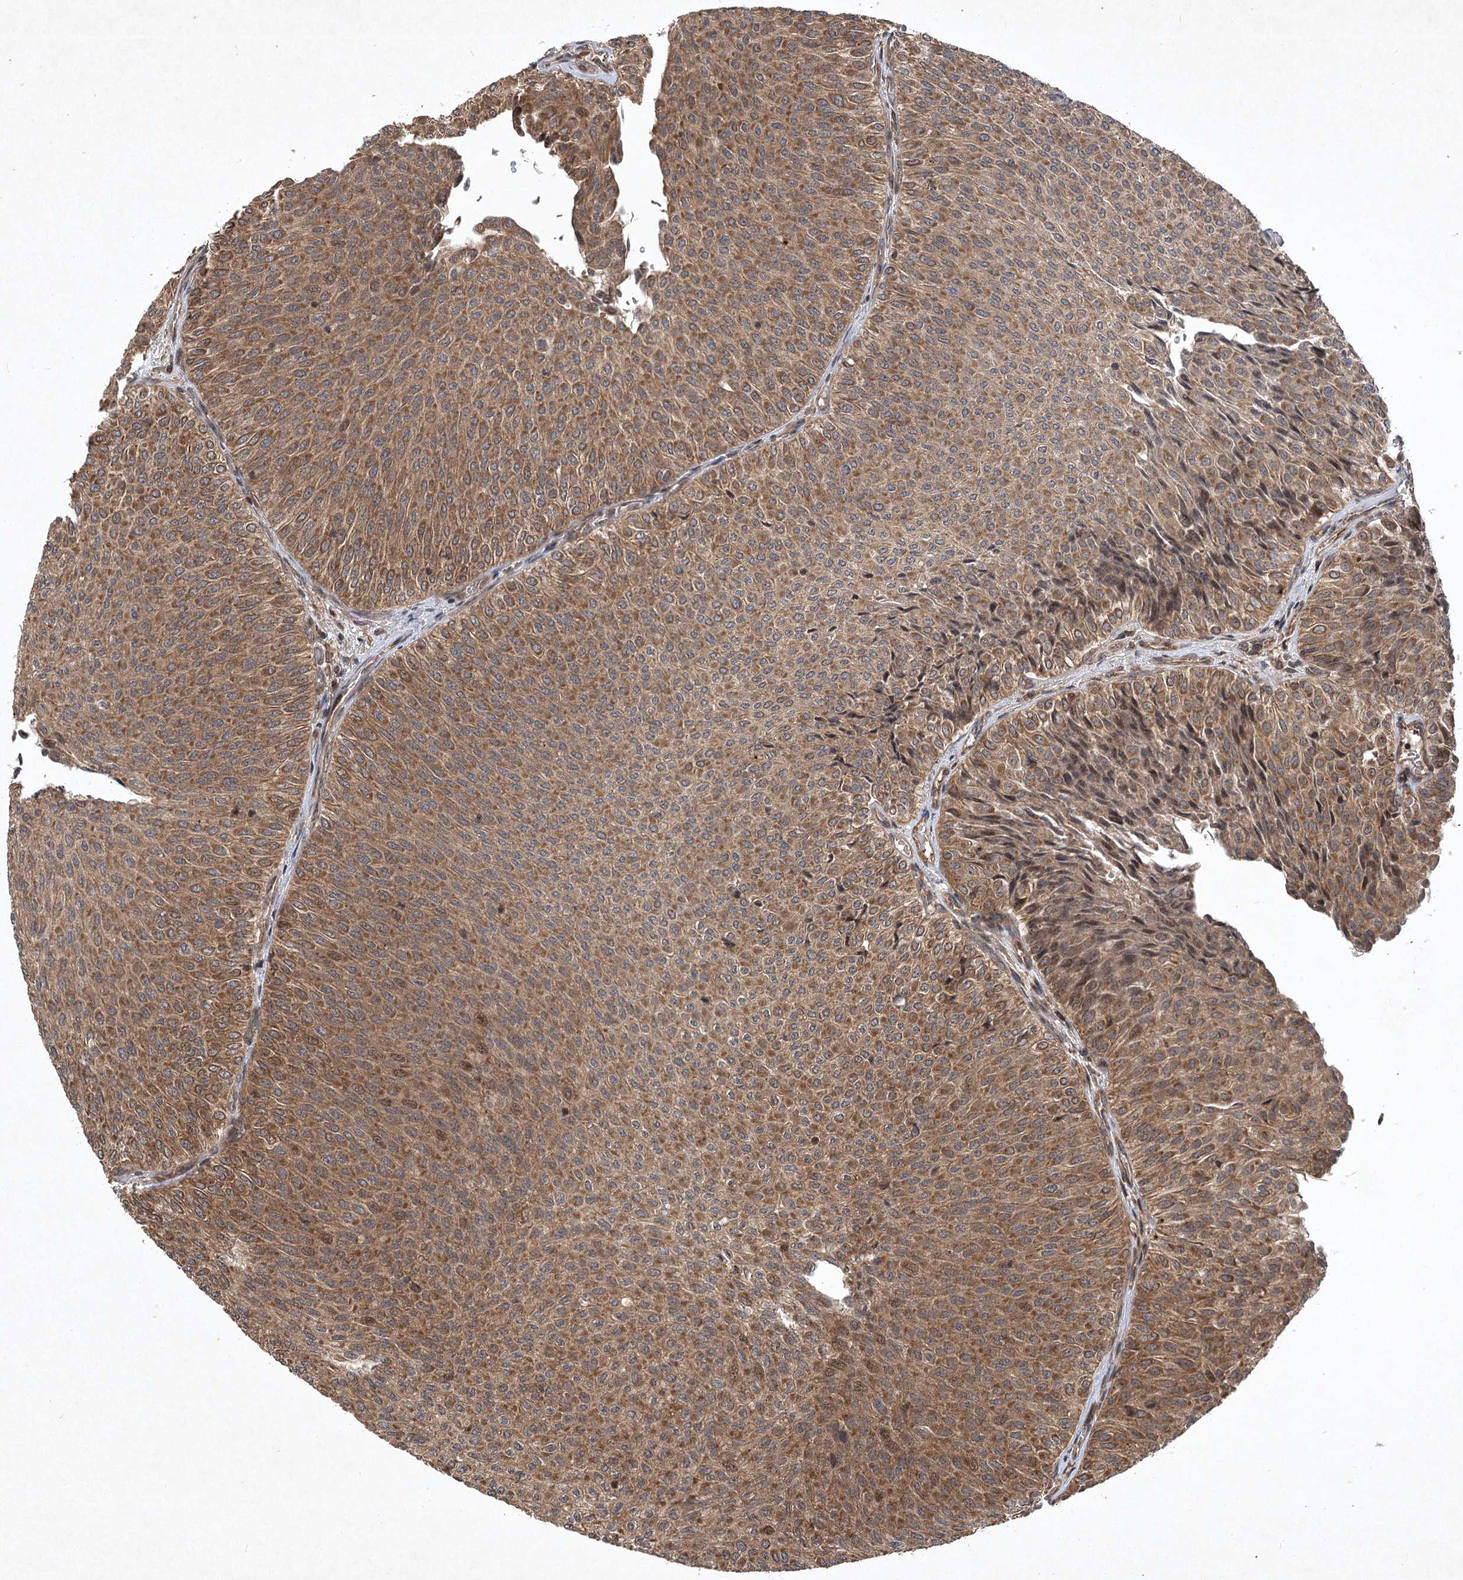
{"staining": {"intensity": "moderate", "quantity": ">75%", "location": "cytoplasmic/membranous"}, "tissue": "urothelial cancer", "cell_type": "Tumor cells", "image_type": "cancer", "snomed": [{"axis": "morphology", "description": "Urothelial carcinoma, Low grade"}, {"axis": "topography", "description": "Urinary bladder"}], "caption": "High-power microscopy captured an immunohistochemistry micrograph of urothelial cancer, revealing moderate cytoplasmic/membranous expression in approximately >75% of tumor cells.", "gene": "INSIG2", "patient": {"sex": "male", "age": 78}}